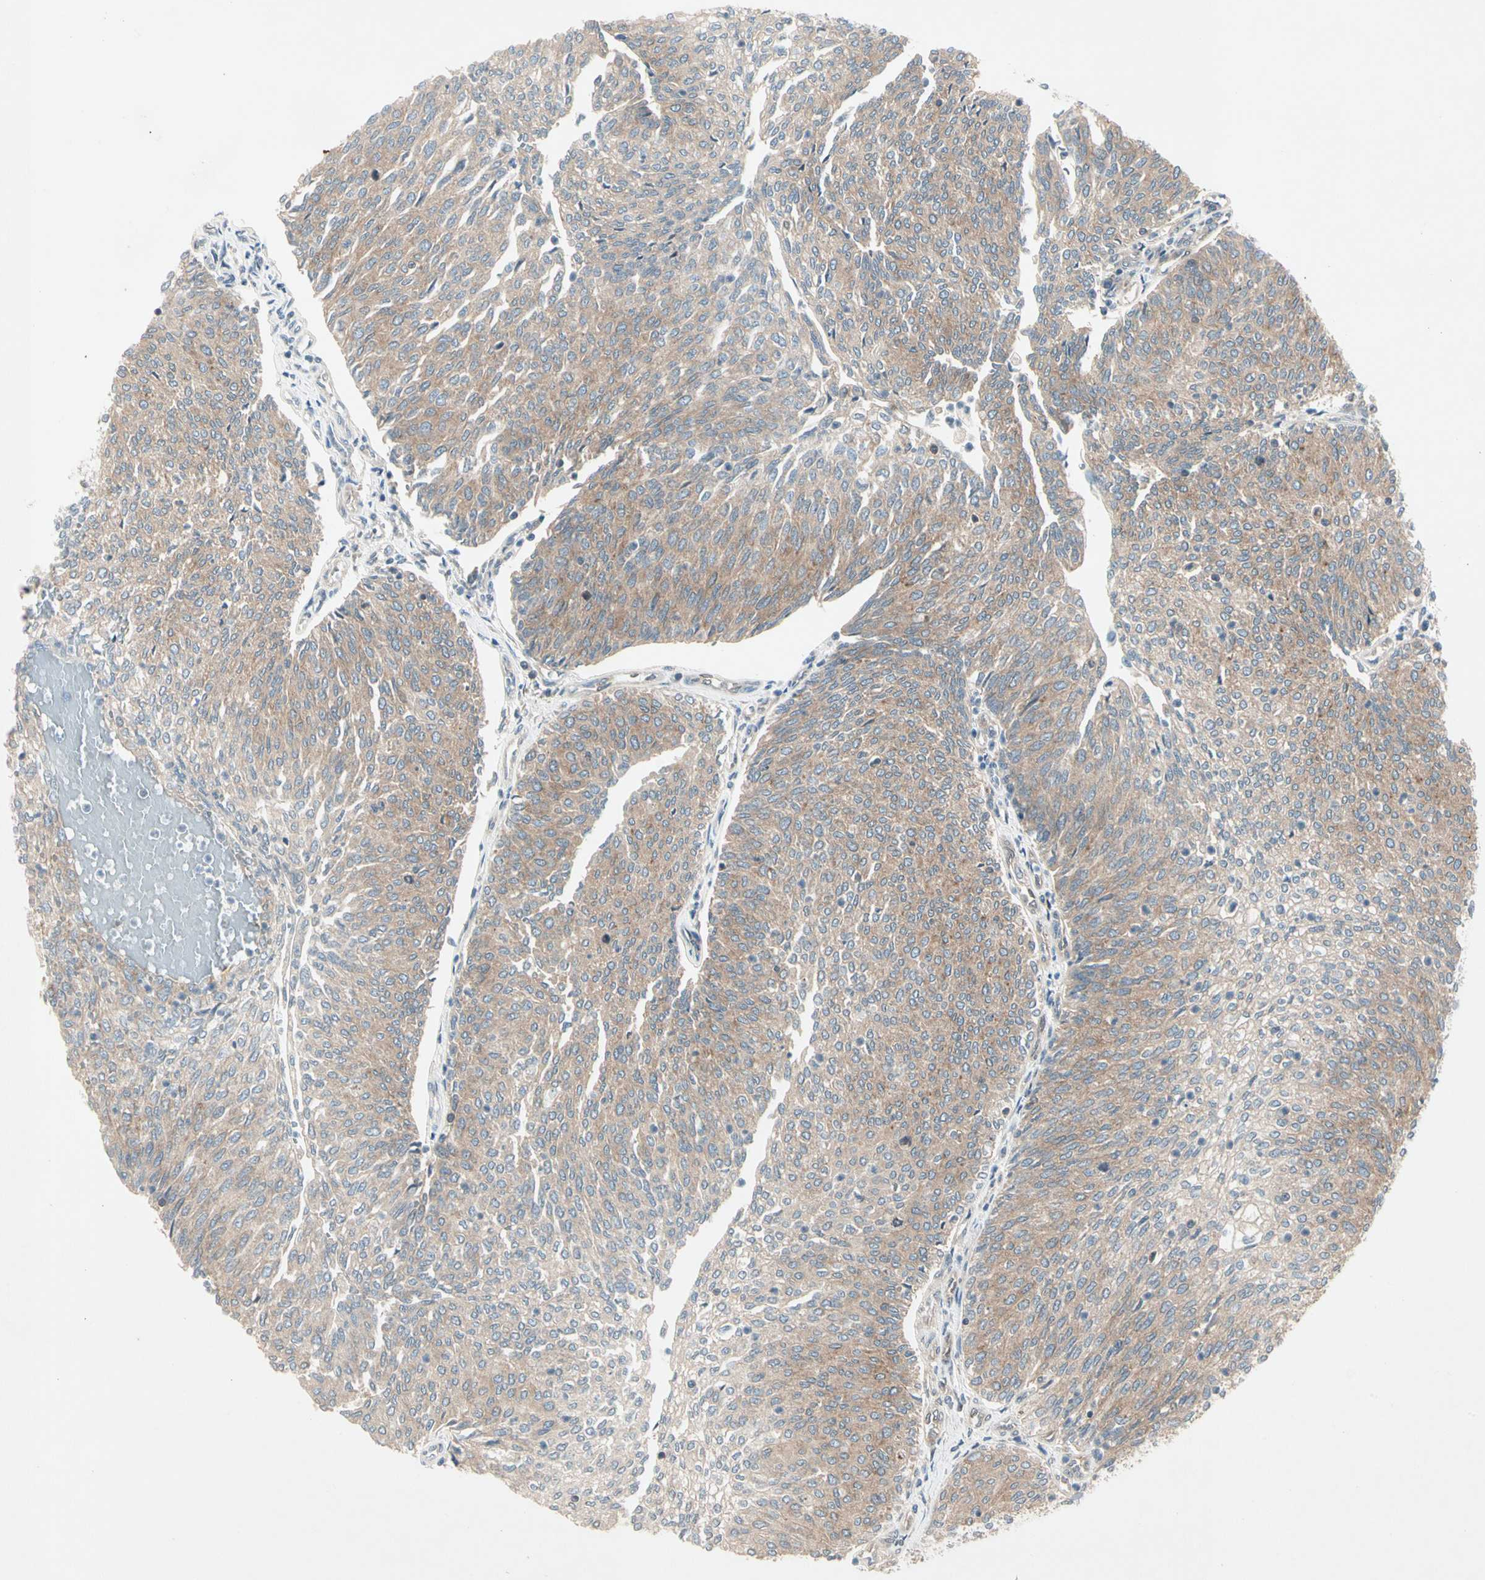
{"staining": {"intensity": "weak", "quantity": ">75%", "location": "cytoplasmic/membranous"}, "tissue": "urothelial cancer", "cell_type": "Tumor cells", "image_type": "cancer", "snomed": [{"axis": "morphology", "description": "Urothelial carcinoma, Low grade"}, {"axis": "topography", "description": "Urinary bladder"}], "caption": "Tumor cells exhibit weak cytoplasmic/membranous expression in about >75% of cells in urothelial cancer.", "gene": "IL1R1", "patient": {"sex": "female", "age": 79}}